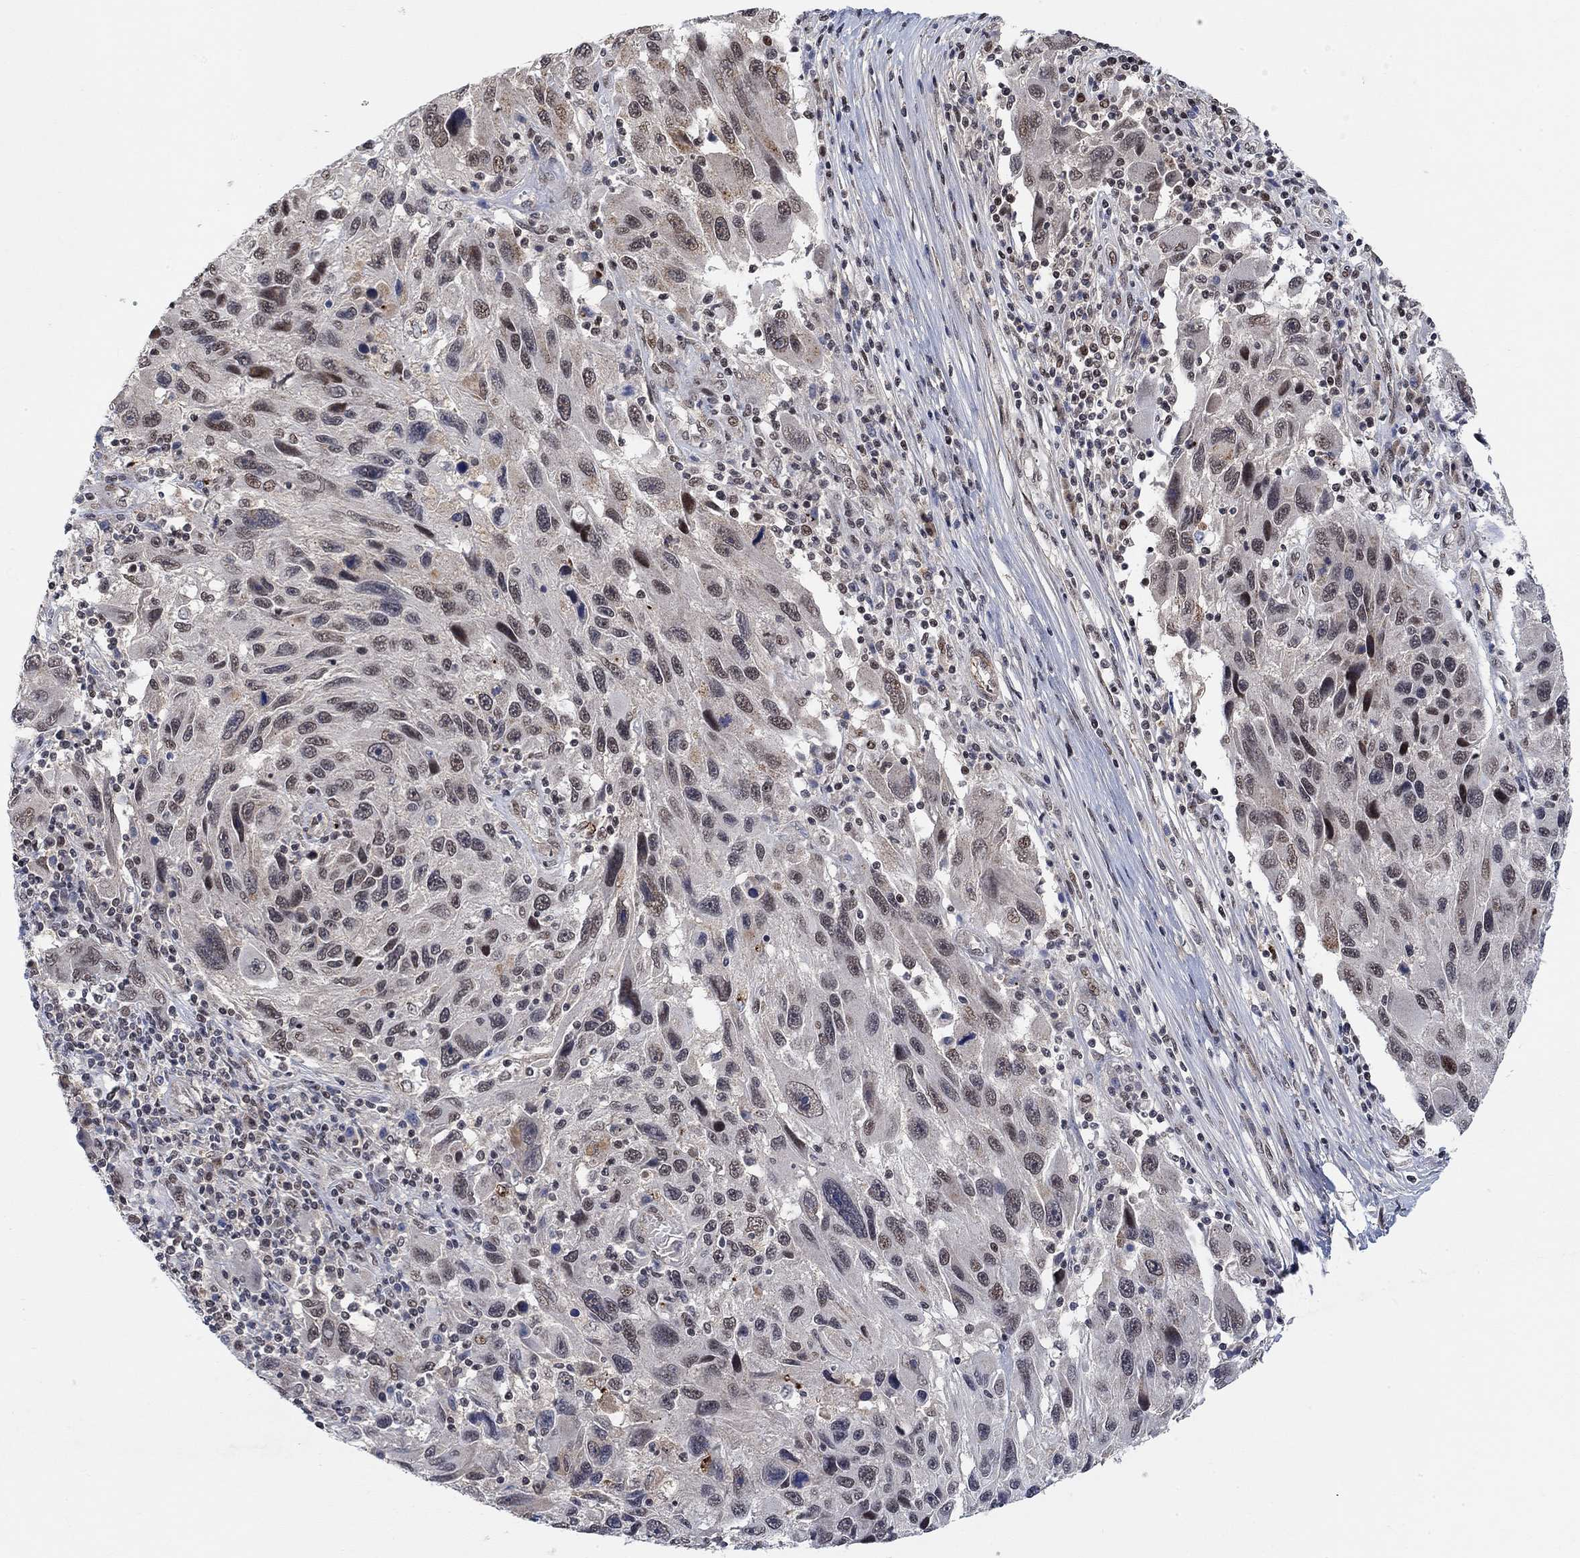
{"staining": {"intensity": "moderate", "quantity": "<25%", "location": "nuclear"}, "tissue": "melanoma", "cell_type": "Tumor cells", "image_type": "cancer", "snomed": [{"axis": "morphology", "description": "Malignant melanoma, NOS"}, {"axis": "topography", "description": "Skin"}], "caption": "Protein staining shows moderate nuclear expression in approximately <25% of tumor cells in malignant melanoma.", "gene": "THAP8", "patient": {"sex": "male", "age": 53}}